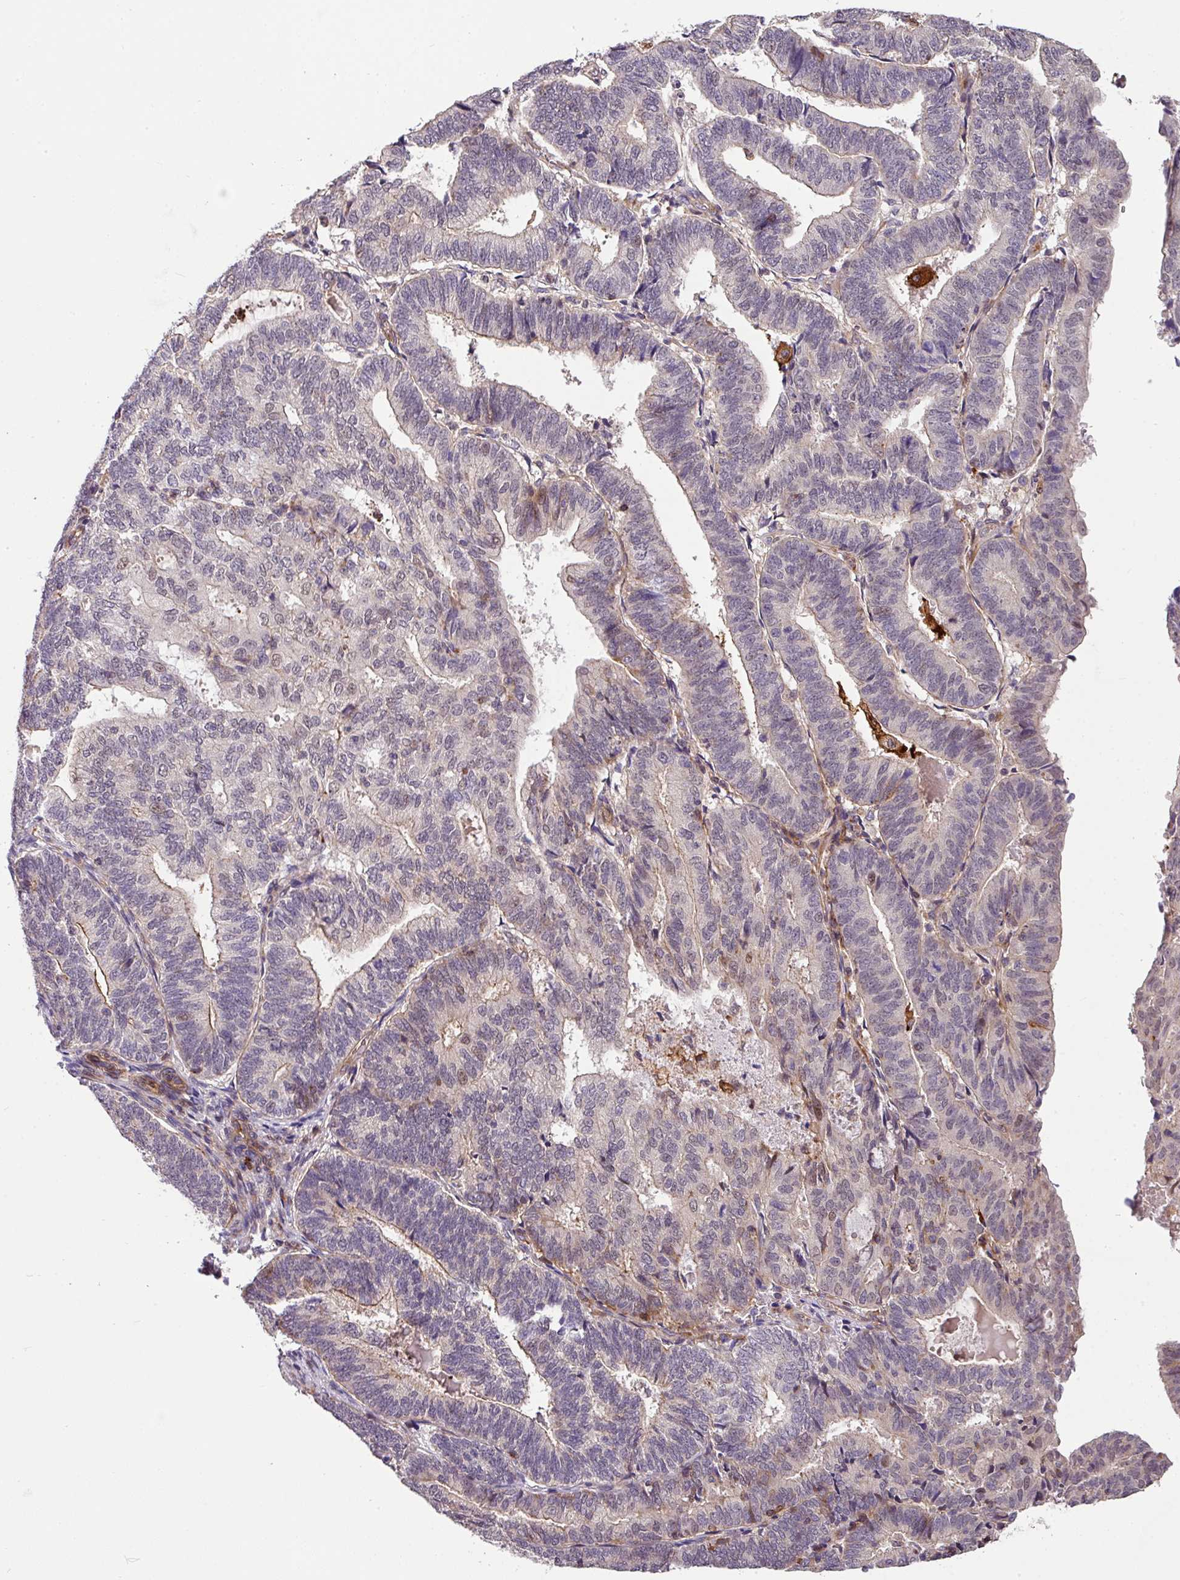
{"staining": {"intensity": "weak", "quantity": "<25%", "location": "cytoplasmic/membranous"}, "tissue": "endometrial cancer", "cell_type": "Tumor cells", "image_type": "cancer", "snomed": [{"axis": "morphology", "description": "Adenocarcinoma, NOS"}, {"axis": "topography", "description": "Endometrium"}], "caption": "Endometrial adenocarcinoma stained for a protein using IHC reveals no positivity tumor cells.", "gene": "CASS4", "patient": {"sex": "female", "age": 70}}